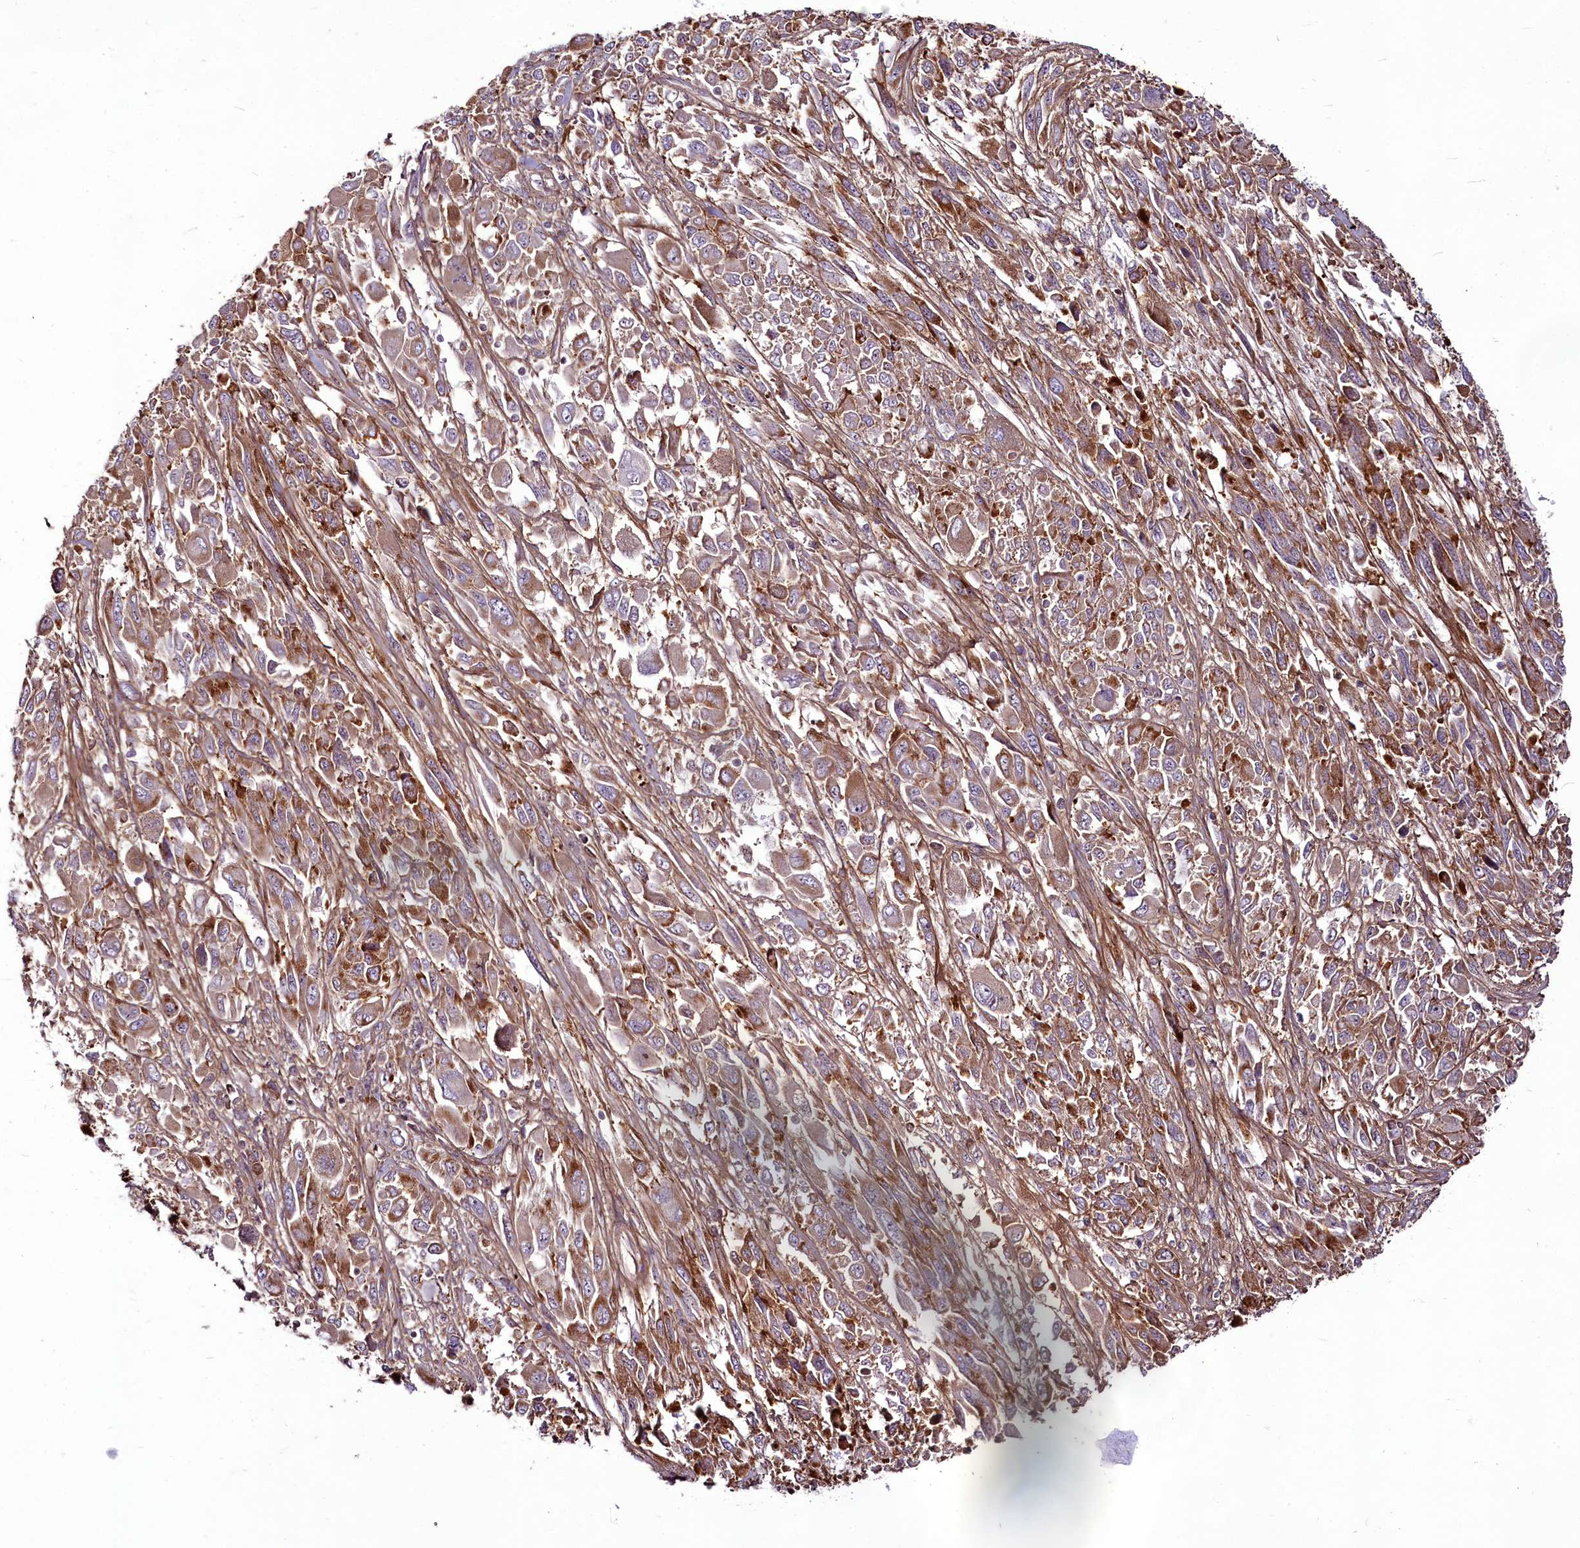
{"staining": {"intensity": "moderate", "quantity": ">75%", "location": "cytoplasmic/membranous"}, "tissue": "melanoma", "cell_type": "Tumor cells", "image_type": "cancer", "snomed": [{"axis": "morphology", "description": "Malignant melanoma, NOS"}, {"axis": "topography", "description": "Skin"}], "caption": "The immunohistochemical stain shows moderate cytoplasmic/membranous positivity in tumor cells of melanoma tissue. Nuclei are stained in blue.", "gene": "RSBN1", "patient": {"sex": "female", "age": 91}}